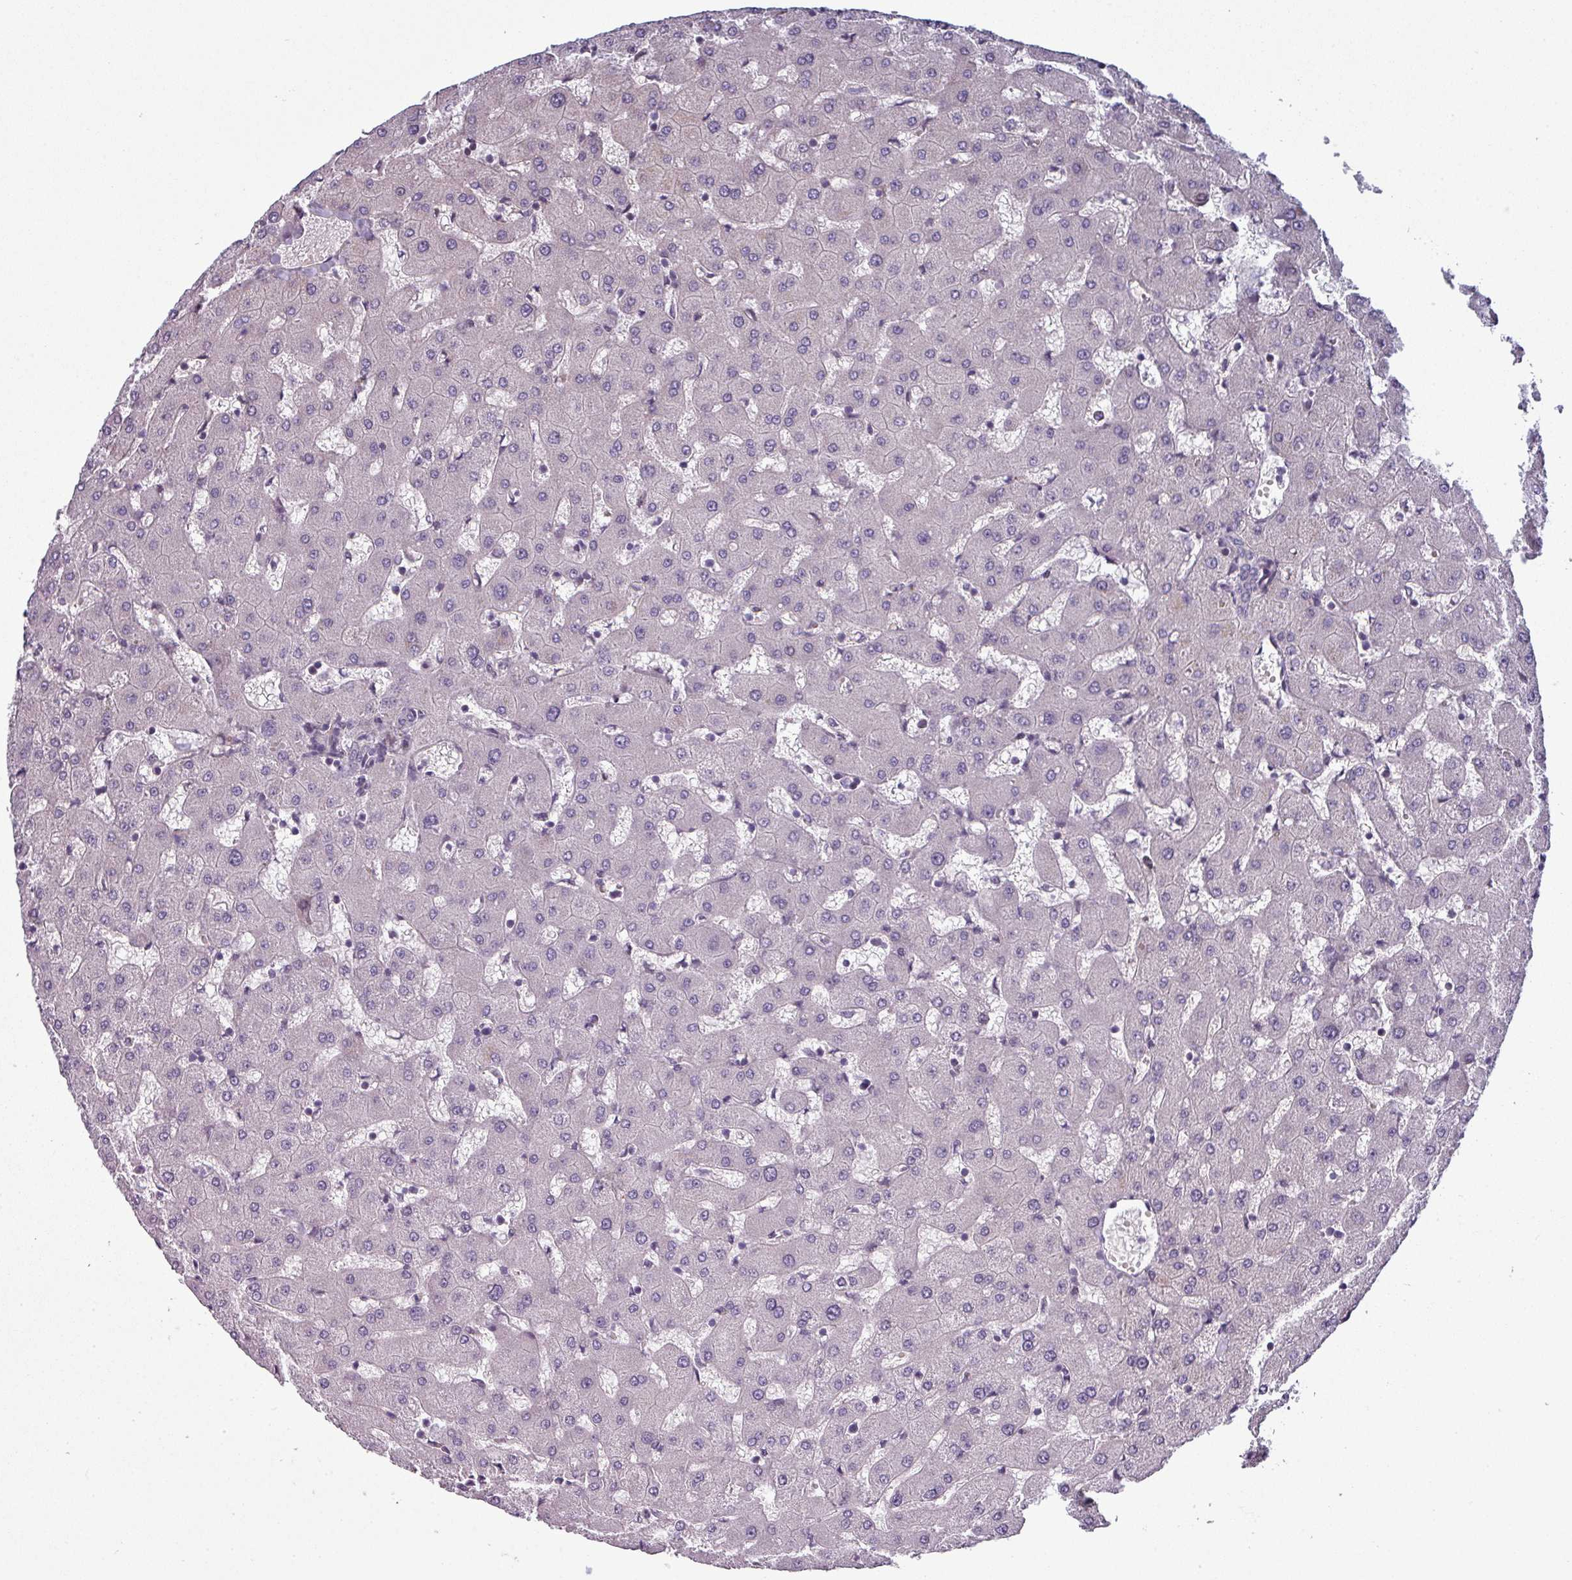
{"staining": {"intensity": "negative", "quantity": "none", "location": "none"}, "tissue": "liver", "cell_type": "Cholangiocytes", "image_type": "normal", "snomed": [{"axis": "morphology", "description": "Normal tissue, NOS"}, {"axis": "topography", "description": "Liver"}], "caption": "There is no significant positivity in cholangiocytes of liver.", "gene": "PRAMEF12", "patient": {"sex": "female", "age": 63}}